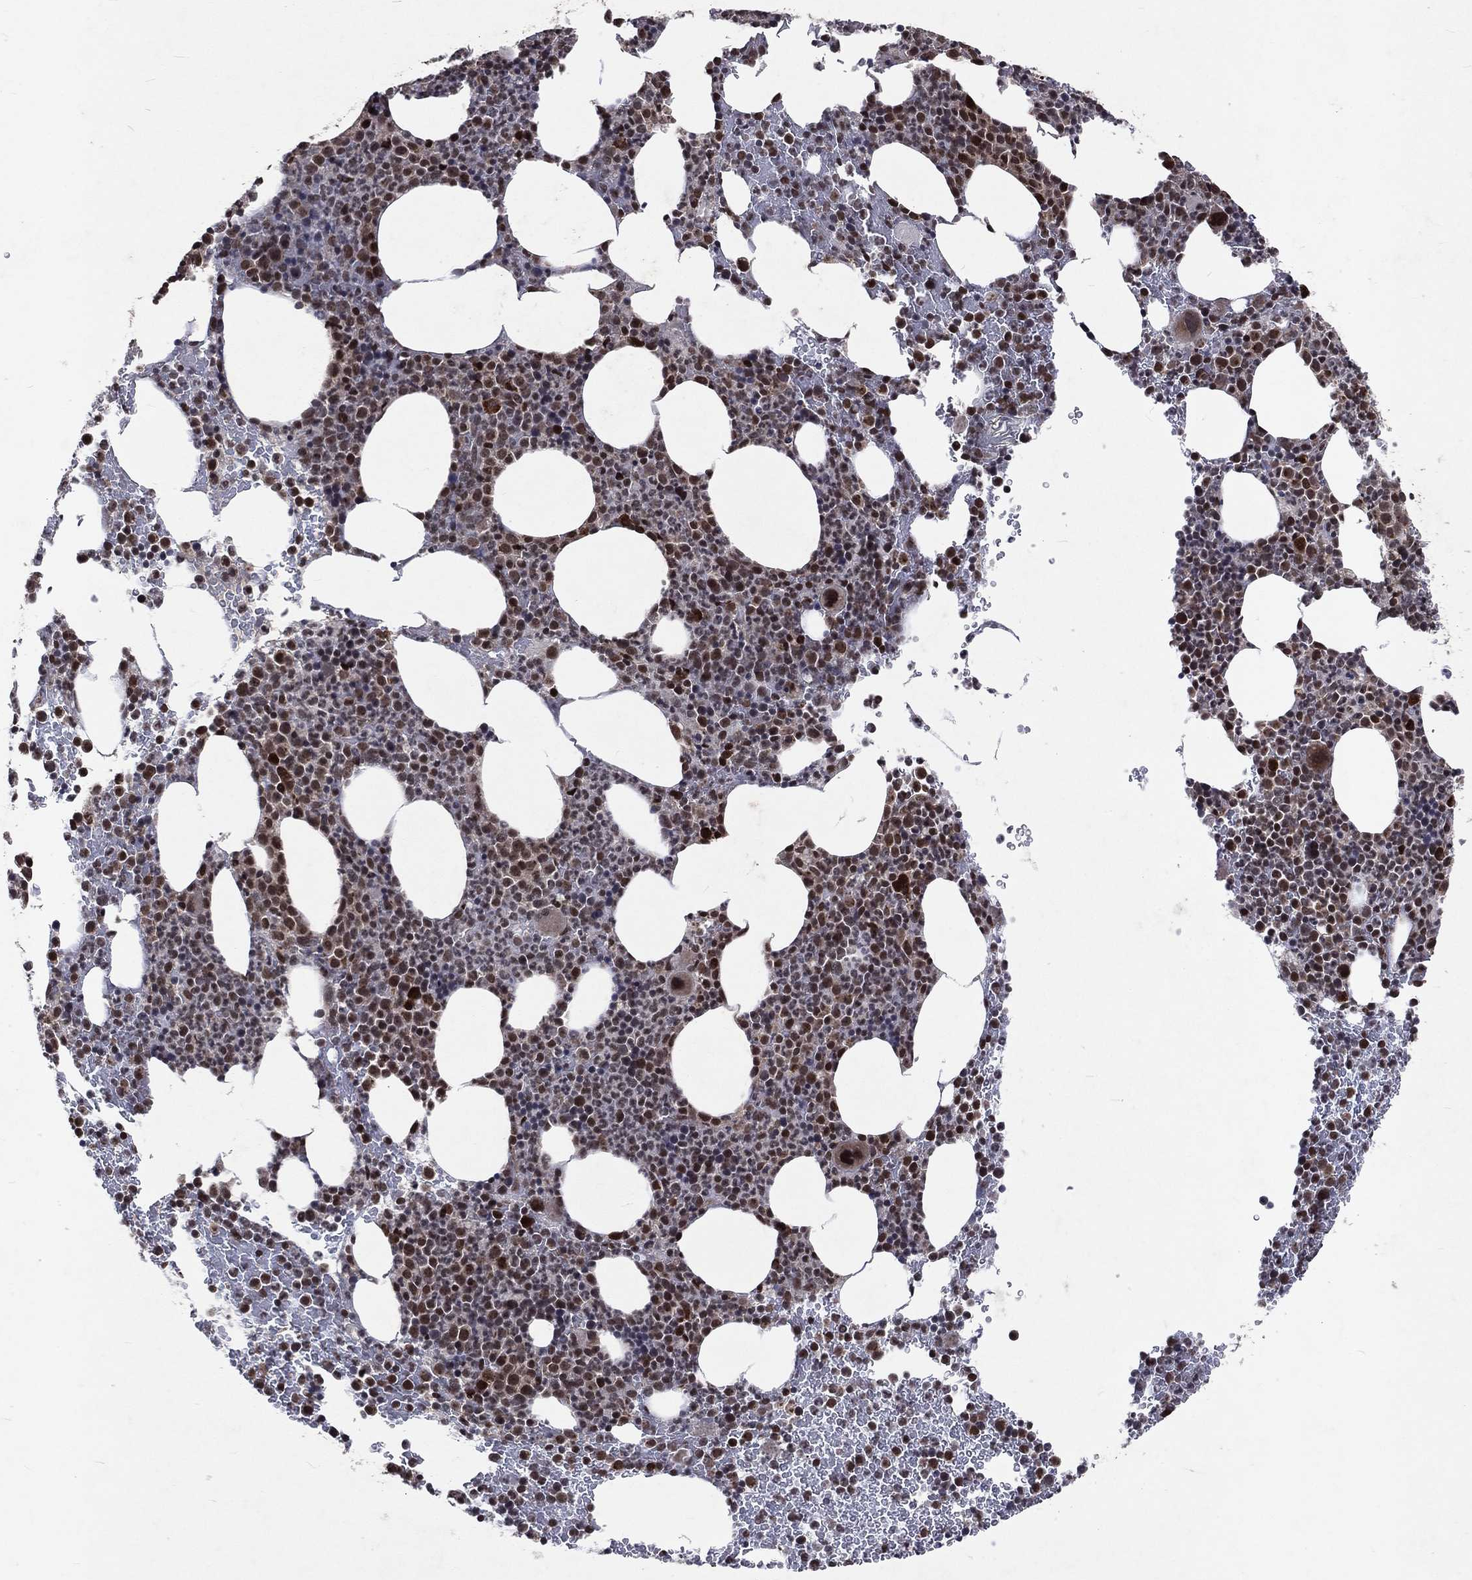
{"staining": {"intensity": "strong", "quantity": "<25%", "location": "nuclear"}, "tissue": "bone marrow", "cell_type": "Hematopoietic cells", "image_type": "normal", "snomed": [{"axis": "morphology", "description": "Normal tissue, NOS"}, {"axis": "topography", "description": "Bone marrow"}], "caption": "A medium amount of strong nuclear expression is present in approximately <25% of hematopoietic cells in unremarkable bone marrow.", "gene": "DMAP1", "patient": {"sex": "male", "age": 83}}